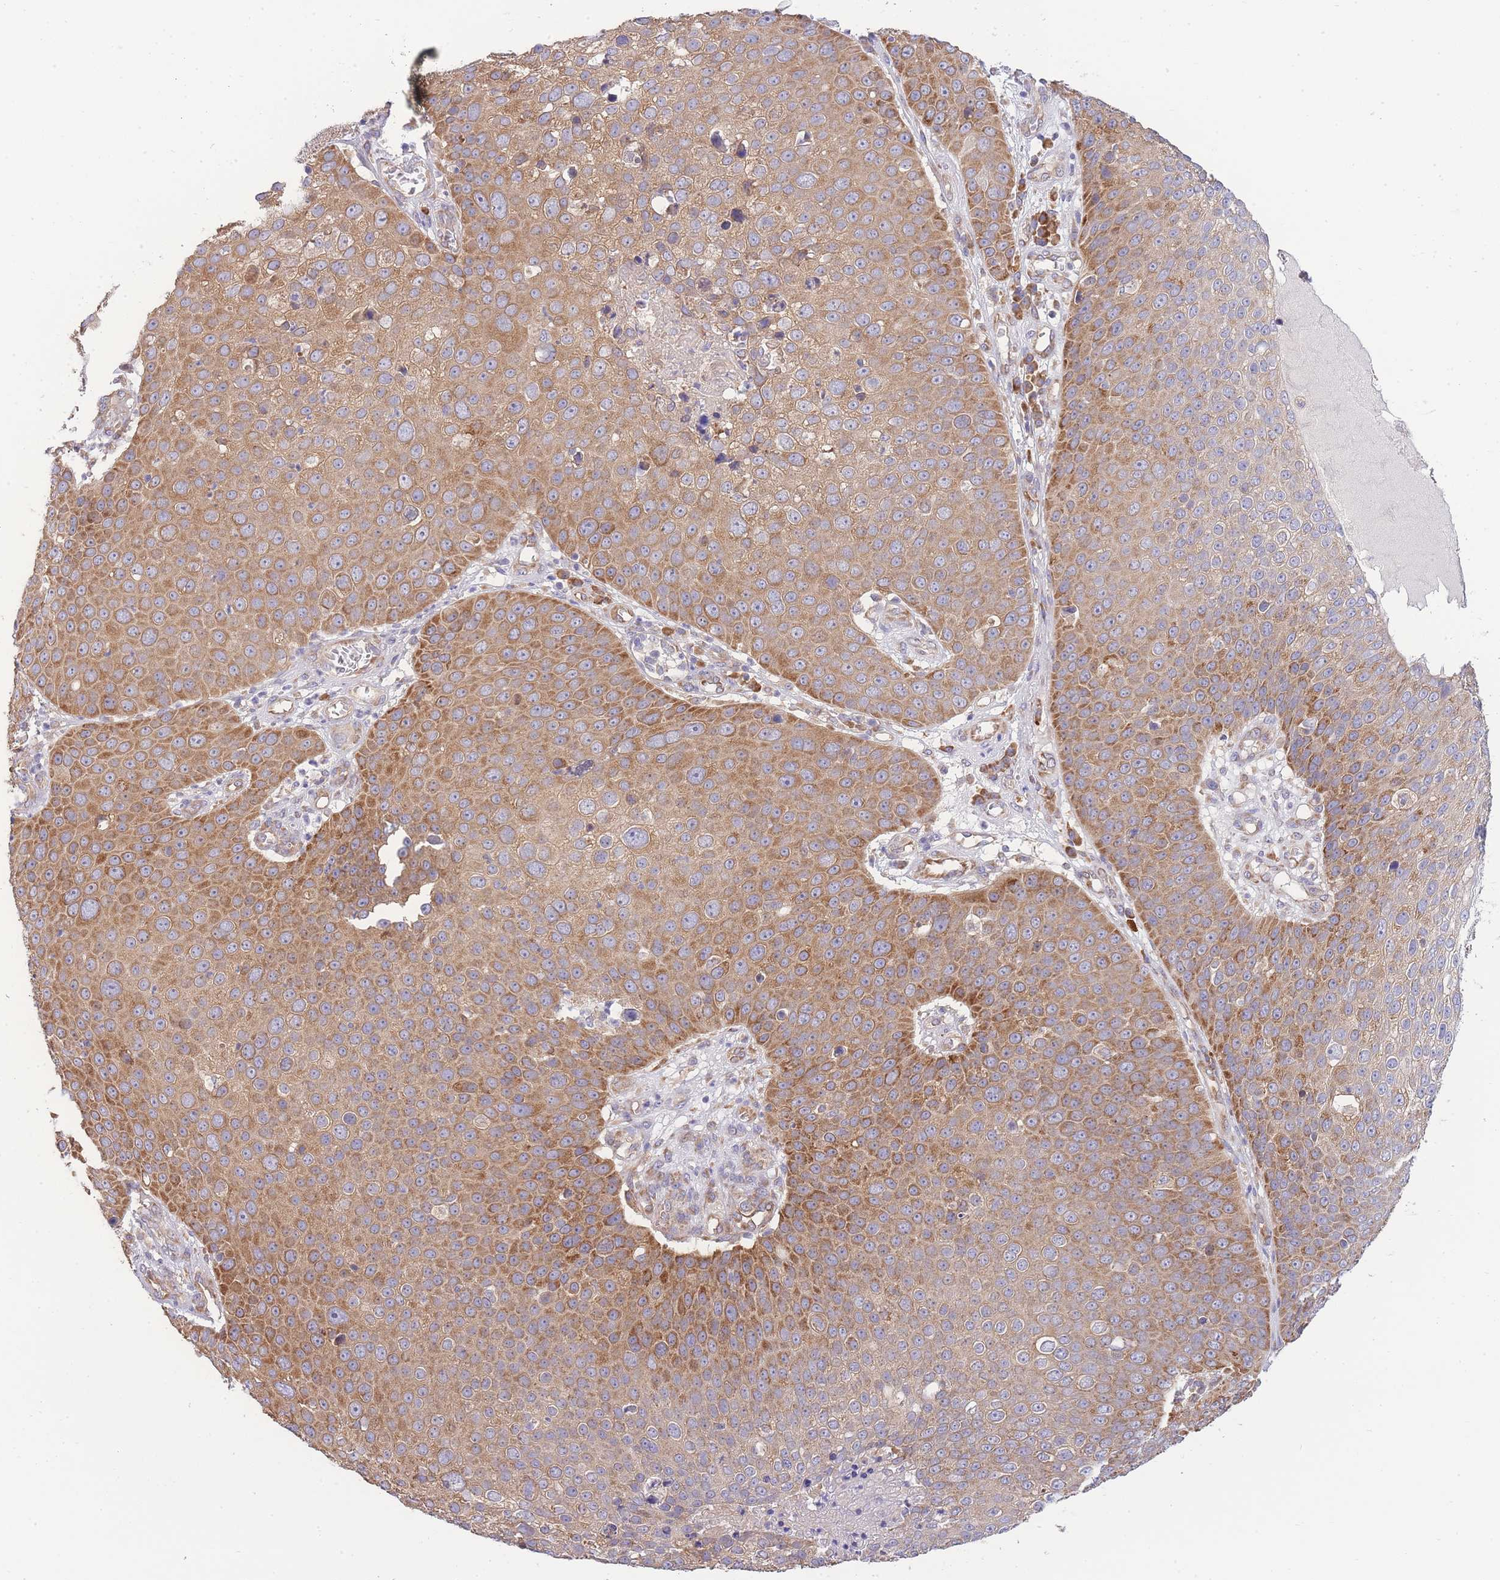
{"staining": {"intensity": "moderate", "quantity": "25%-75%", "location": "cytoplasmic/membranous"}, "tissue": "skin cancer", "cell_type": "Tumor cells", "image_type": "cancer", "snomed": [{"axis": "morphology", "description": "Squamous cell carcinoma, NOS"}, {"axis": "topography", "description": "Skin"}], "caption": "DAB (3,3'-diaminobenzidine) immunohistochemical staining of human skin cancer (squamous cell carcinoma) displays moderate cytoplasmic/membranous protein expression in approximately 25%-75% of tumor cells.", "gene": "BEX1", "patient": {"sex": "male", "age": 71}}